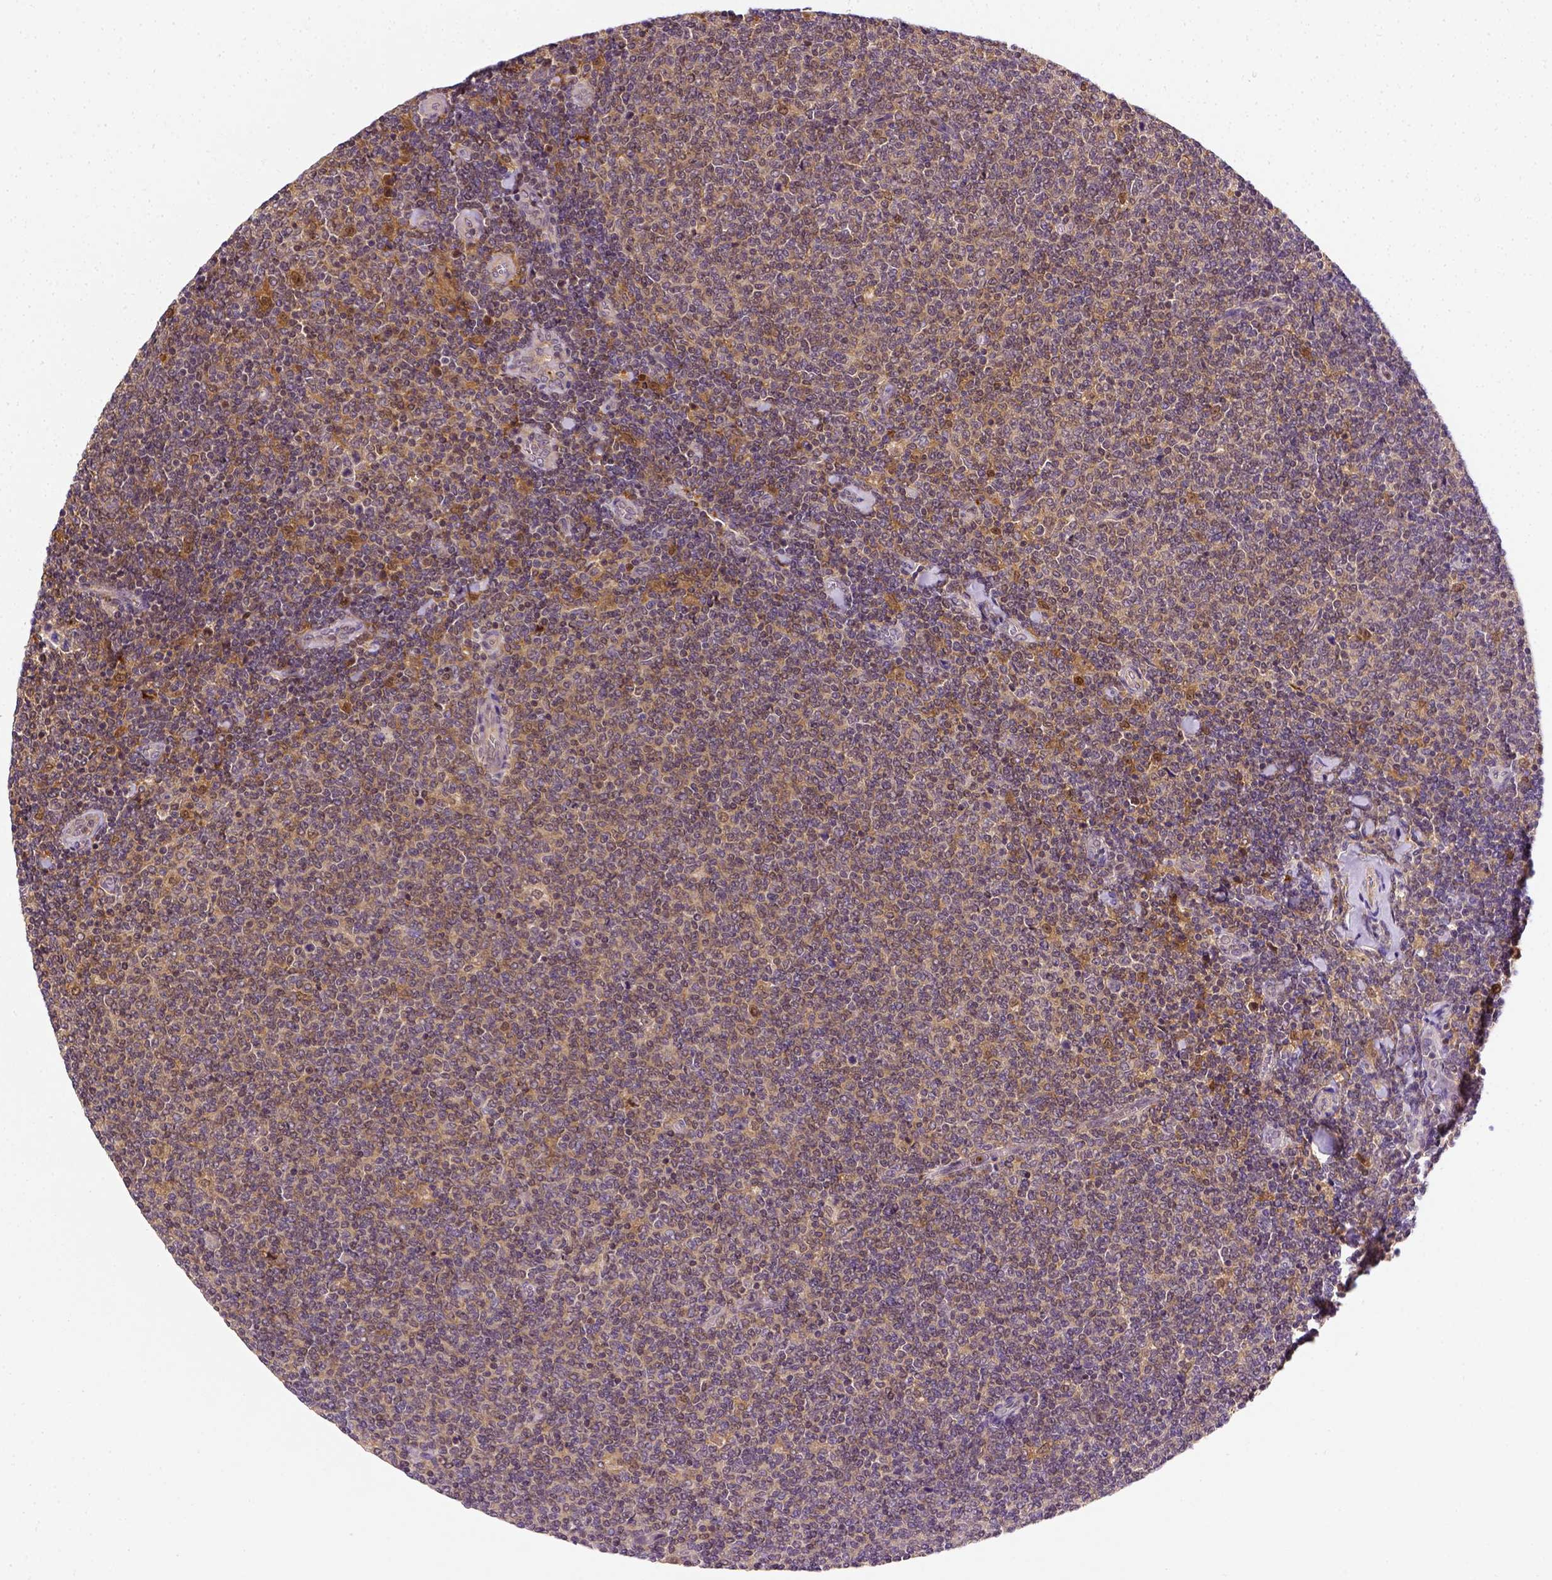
{"staining": {"intensity": "moderate", "quantity": ">75%", "location": "cytoplasmic/membranous"}, "tissue": "lymphoma", "cell_type": "Tumor cells", "image_type": "cancer", "snomed": [{"axis": "morphology", "description": "Malignant lymphoma, non-Hodgkin's type, Low grade"}, {"axis": "topography", "description": "Lymph node"}], "caption": "Tumor cells display medium levels of moderate cytoplasmic/membranous staining in about >75% of cells in human lymphoma.", "gene": "MATK", "patient": {"sex": "male", "age": 52}}